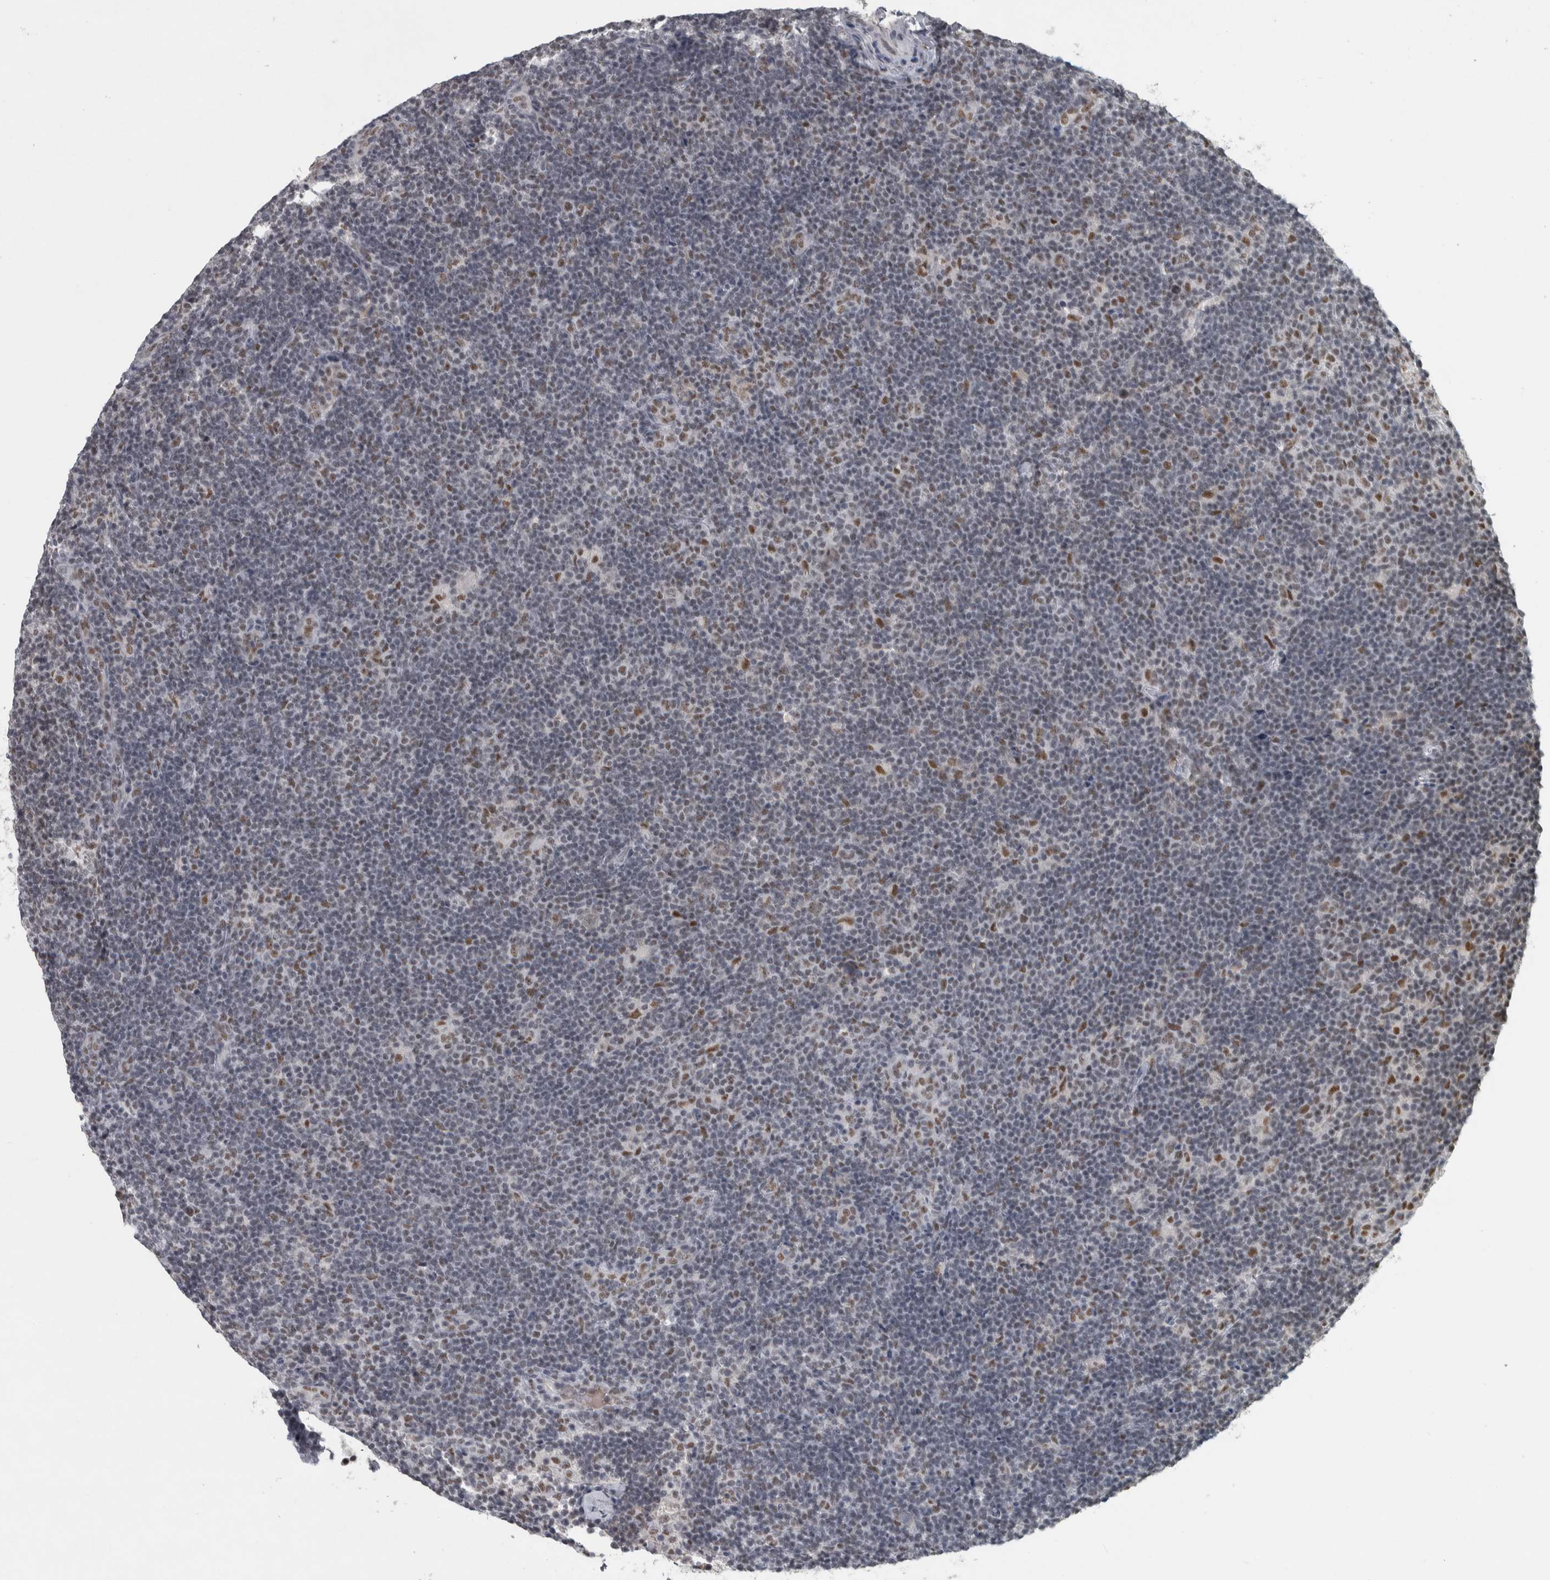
{"staining": {"intensity": "moderate", "quantity": ">75%", "location": "nuclear"}, "tissue": "lymphoma", "cell_type": "Tumor cells", "image_type": "cancer", "snomed": [{"axis": "morphology", "description": "Hodgkin's disease, NOS"}, {"axis": "topography", "description": "Lymph node"}], "caption": "Immunohistochemistry (IHC) (DAB) staining of Hodgkin's disease shows moderate nuclear protein positivity in about >75% of tumor cells.", "gene": "DDX42", "patient": {"sex": "female", "age": 57}}